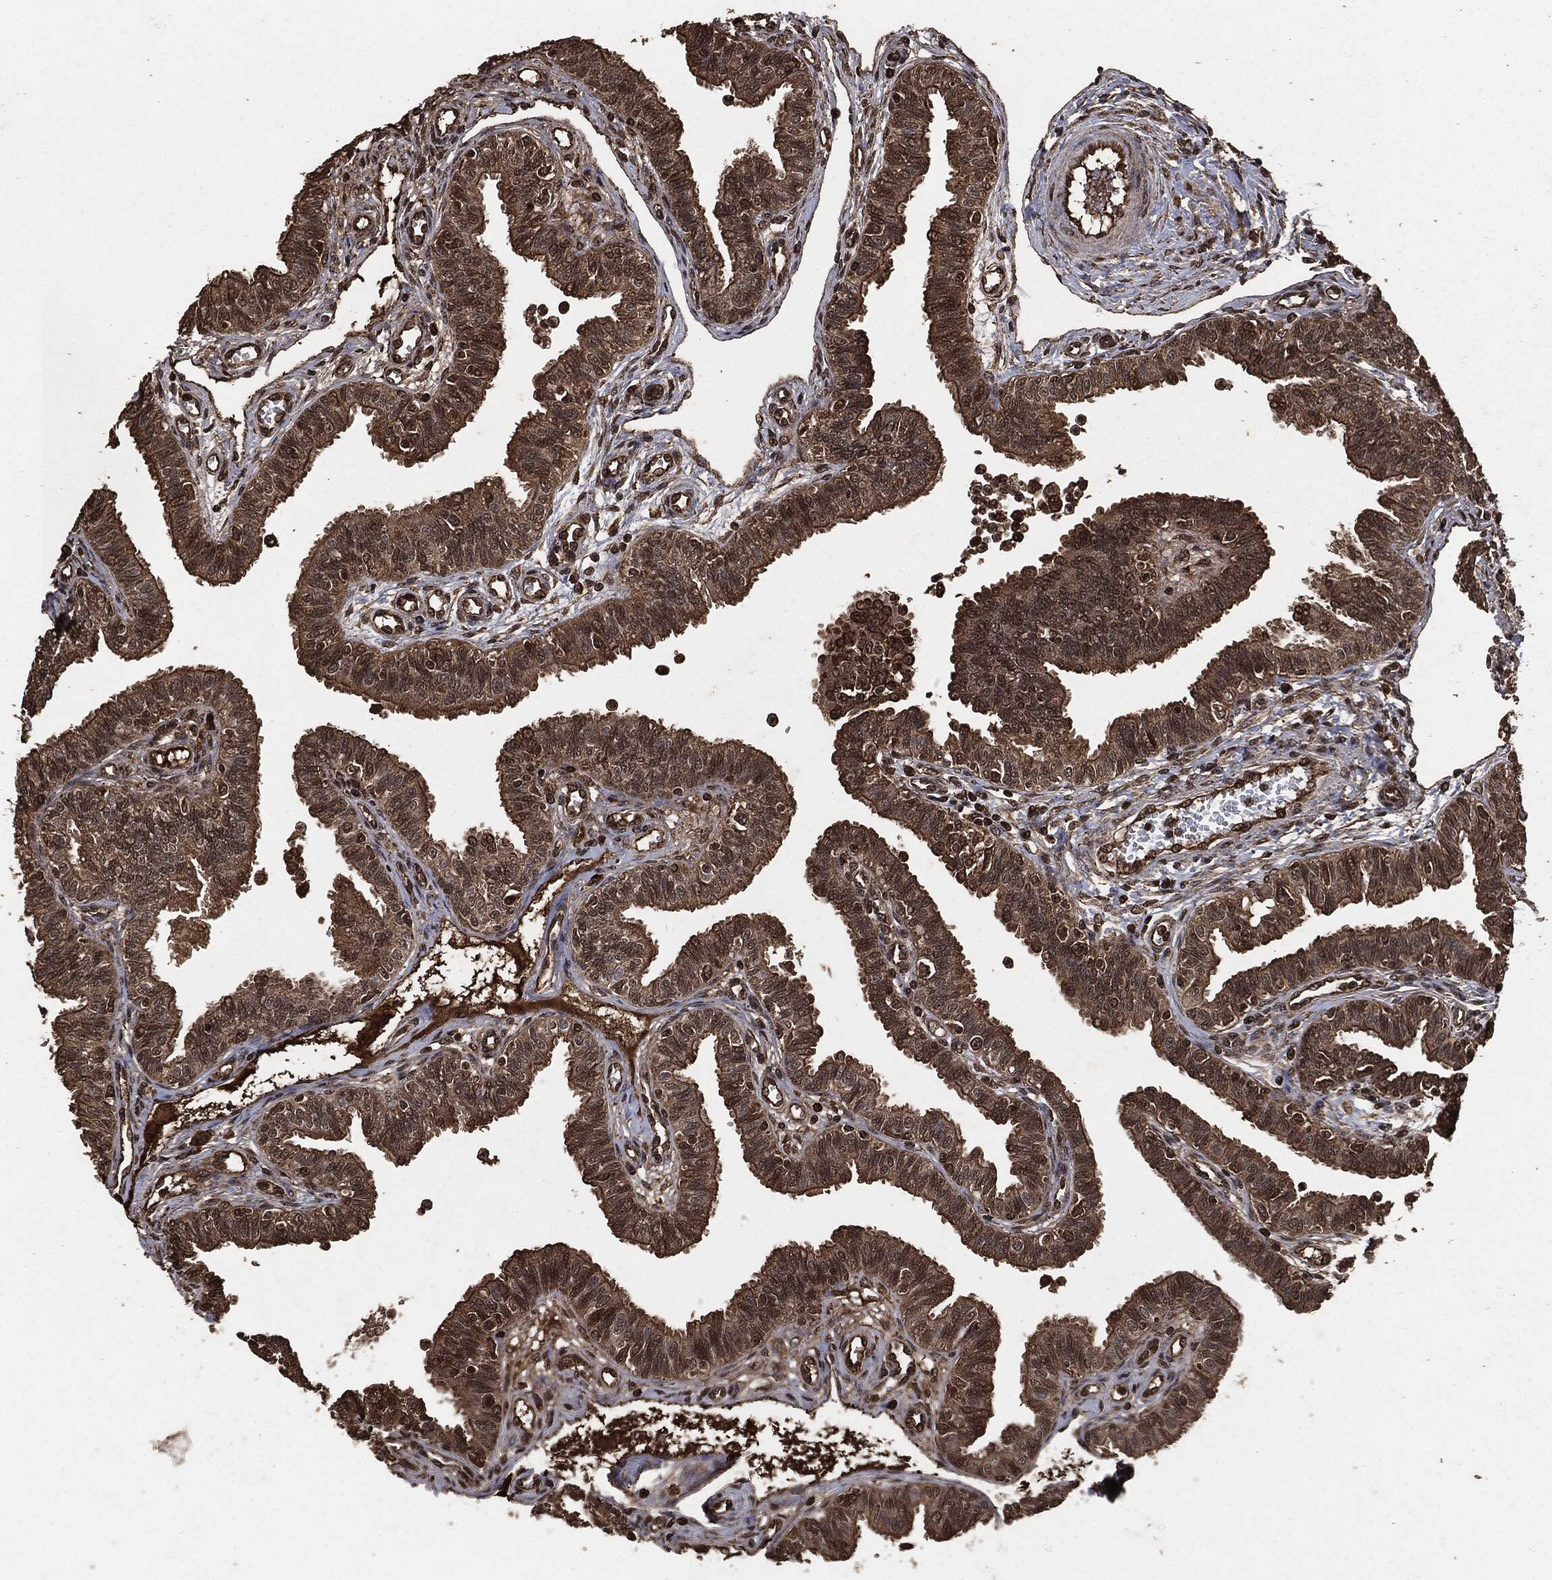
{"staining": {"intensity": "strong", "quantity": "<25%", "location": "cytoplasmic/membranous"}, "tissue": "fallopian tube", "cell_type": "Glandular cells", "image_type": "normal", "snomed": [{"axis": "morphology", "description": "Normal tissue, NOS"}, {"axis": "topography", "description": "Fallopian tube"}], "caption": "An IHC micrograph of normal tissue is shown. Protein staining in brown labels strong cytoplasmic/membranous positivity in fallopian tube within glandular cells. Nuclei are stained in blue.", "gene": "EGFR", "patient": {"sex": "female", "age": 36}}